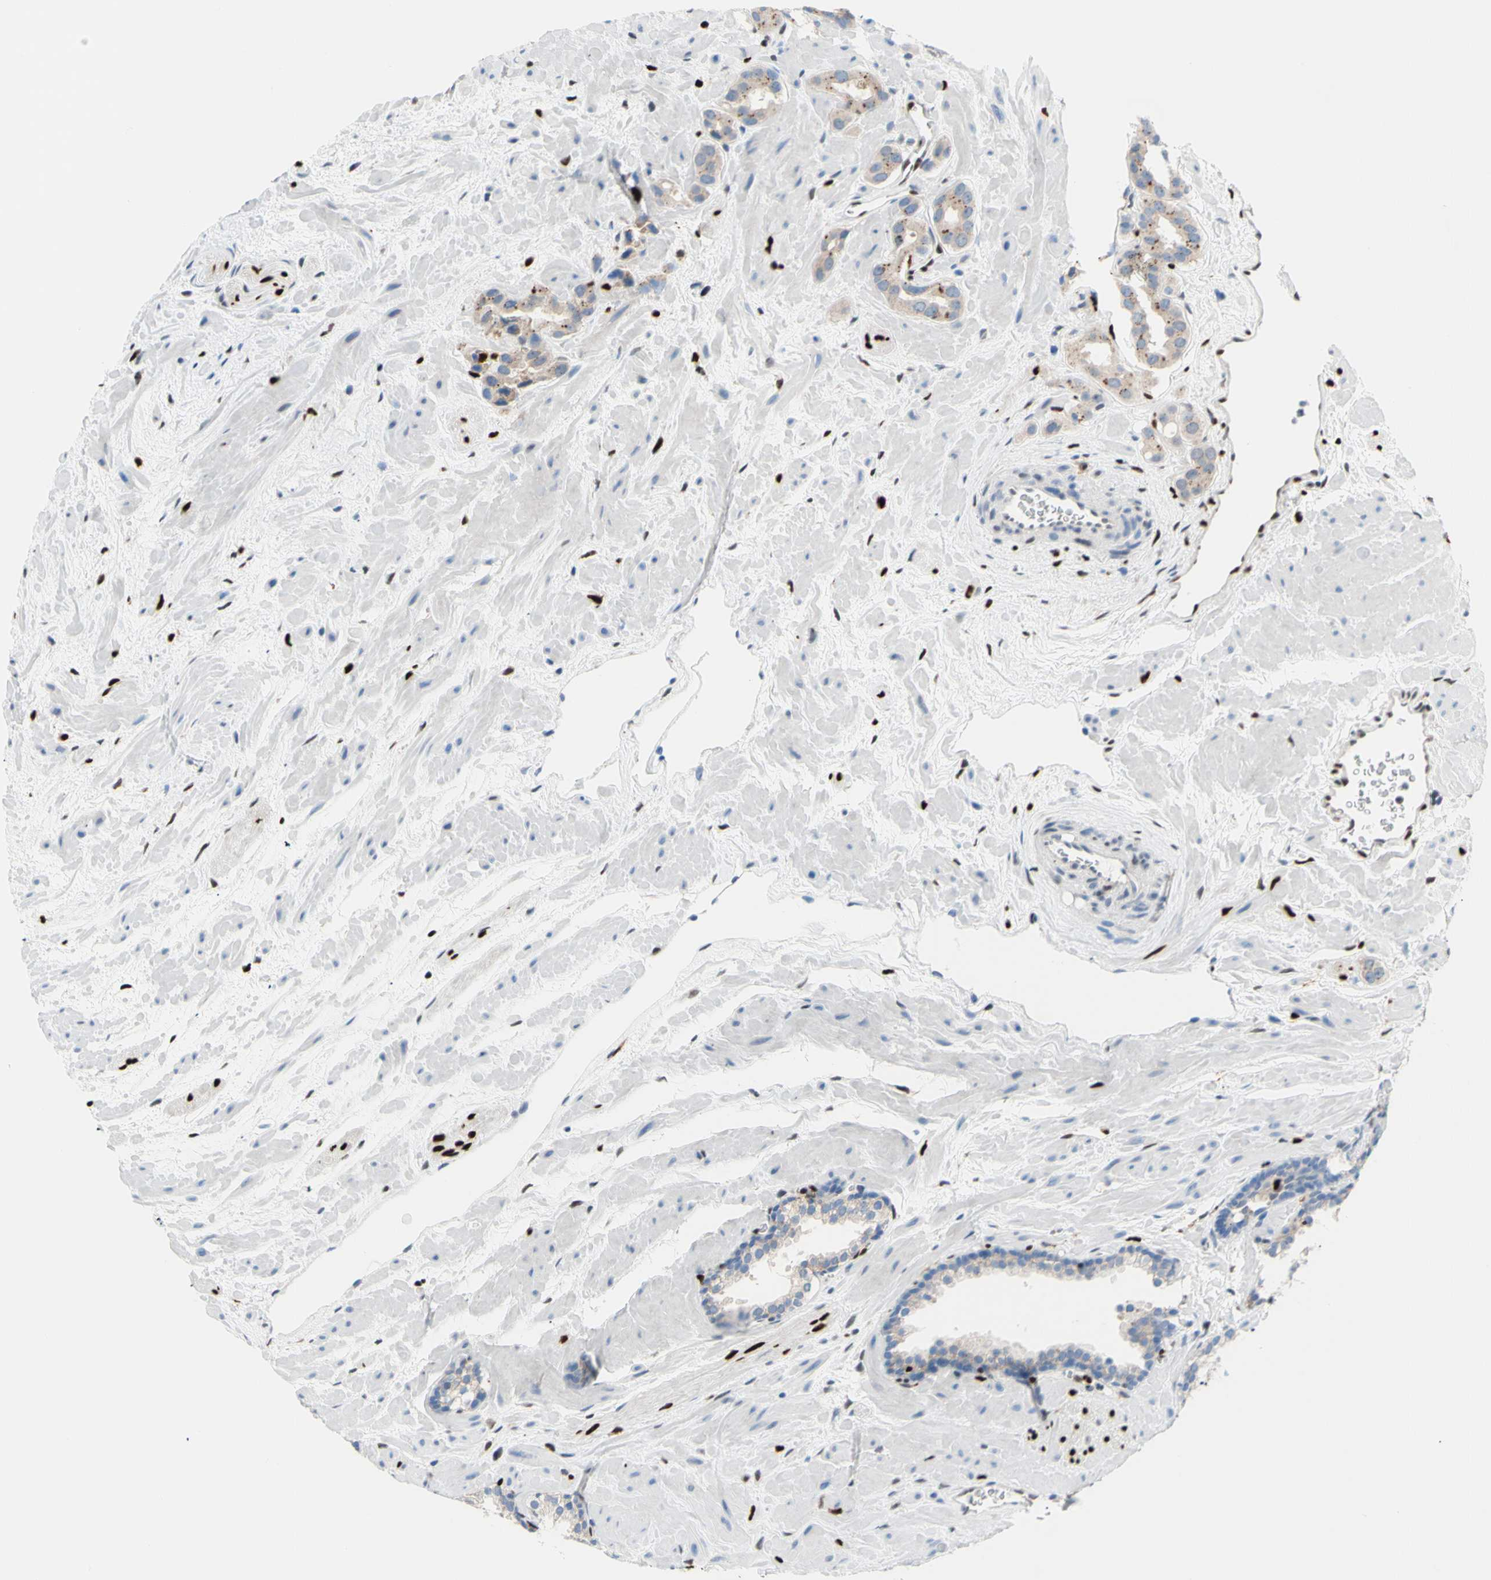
{"staining": {"intensity": "weak", "quantity": ">75%", "location": "cytoplasmic/membranous"}, "tissue": "prostate cancer", "cell_type": "Tumor cells", "image_type": "cancer", "snomed": [{"axis": "morphology", "description": "Adenocarcinoma, High grade"}, {"axis": "topography", "description": "Prostate"}], "caption": "Prostate cancer stained with a brown dye displays weak cytoplasmic/membranous positive positivity in about >75% of tumor cells.", "gene": "EED", "patient": {"sex": "male", "age": 64}}